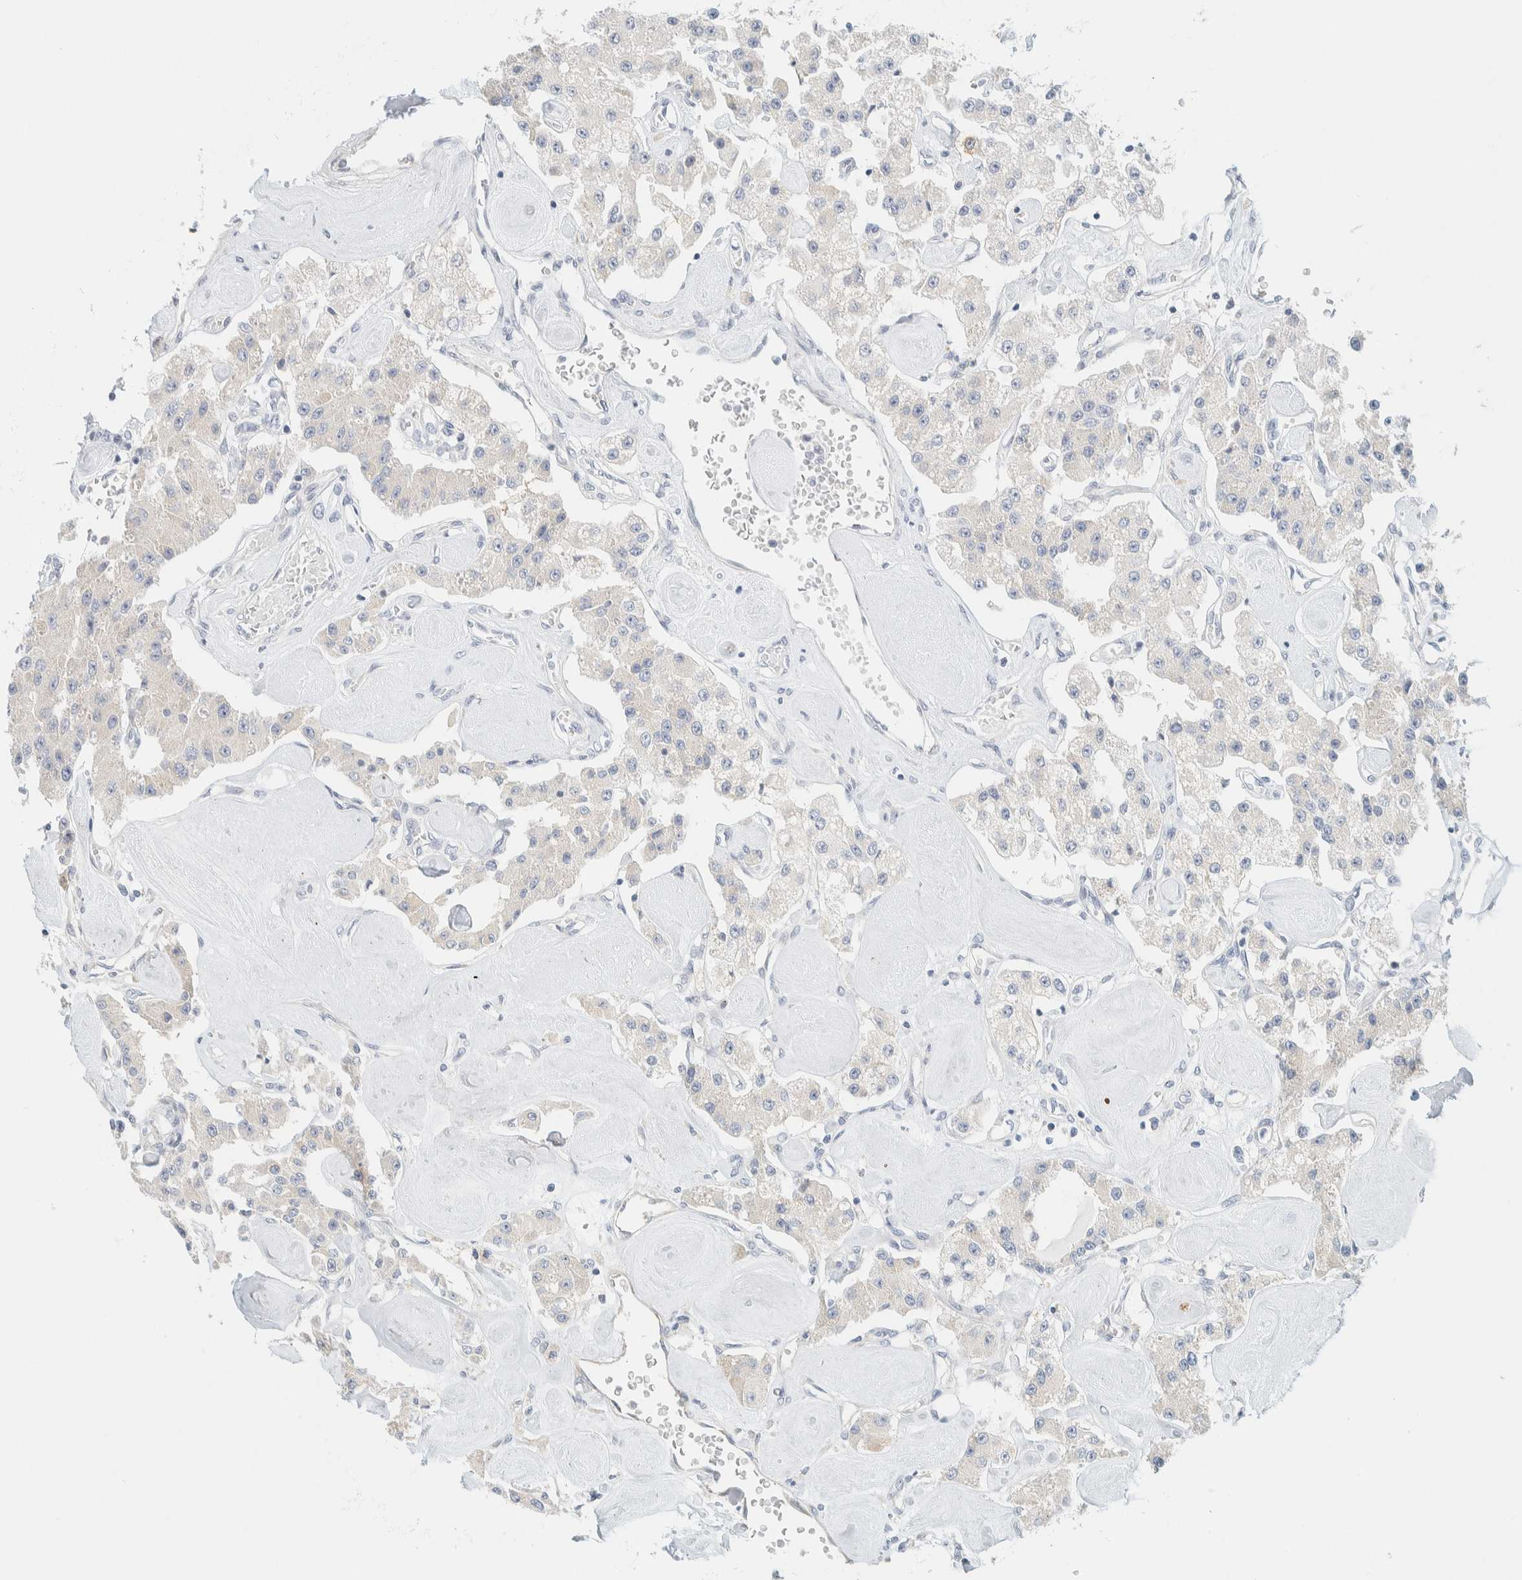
{"staining": {"intensity": "negative", "quantity": "none", "location": "none"}, "tissue": "carcinoid", "cell_type": "Tumor cells", "image_type": "cancer", "snomed": [{"axis": "morphology", "description": "Carcinoid, malignant, NOS"}, {"axis": "topography", "description": "Pancreas"}], "caption": "IHC histopathology image of human carcinoid stained for a protein (brown), which demonstrates no positivity in tumor cells.", "gene": "PTGES3L-AARSD1", "patient": {"sex": "male", "age": 41}}